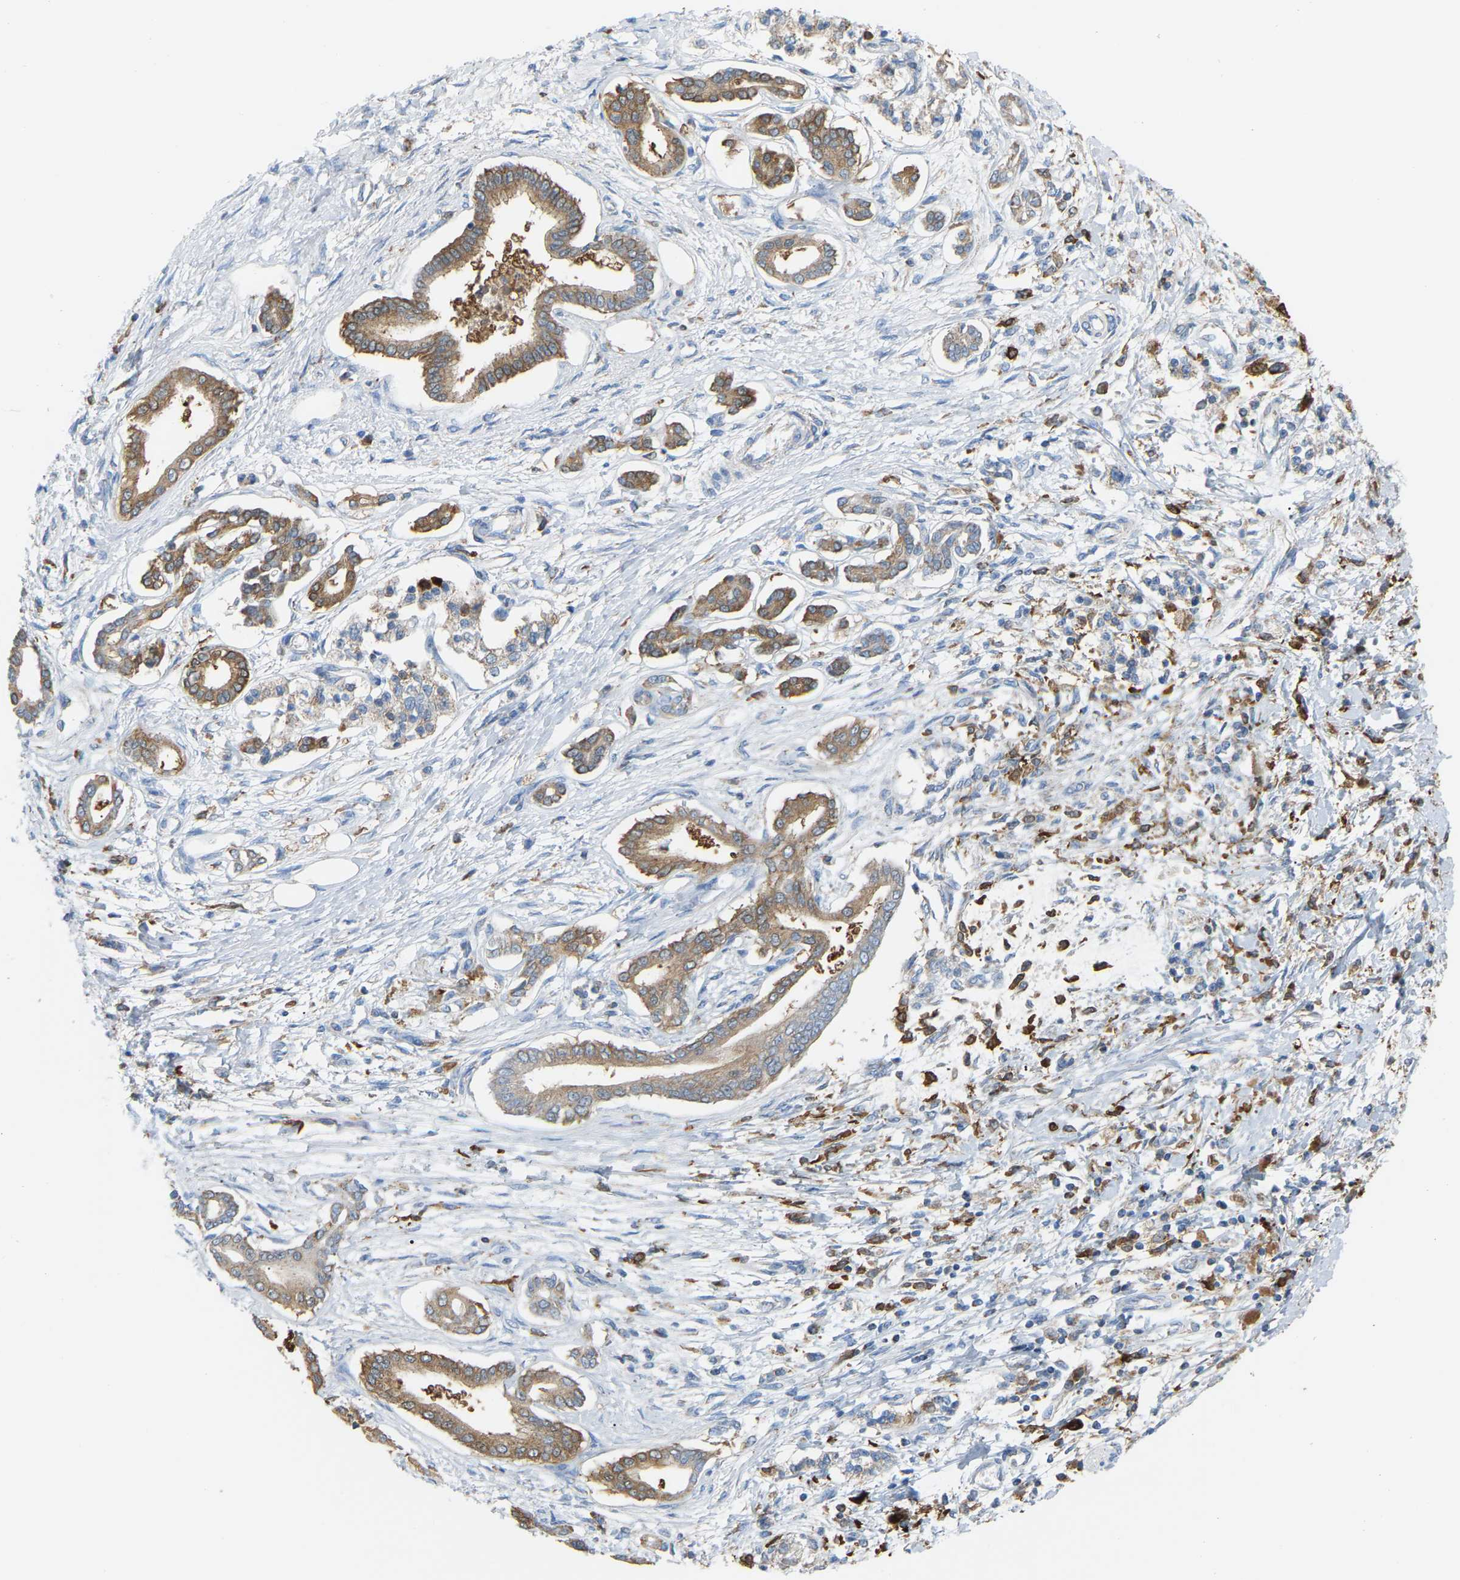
{"staining": {"intensity": "moderate", "quantity": ">75%", "location": "cytoplasmic/membranous"}, "tissue": "pancreatic cancer", "cell_type": "Tumor cells", "image_type": "cancer", "snomed": [{"axis": "morphology", "description": "Adenocarcinoma, NOS"}, {"axis": "topography", "description": "Pancreas"}], "caption": "Protein expression analysis of human pancreatic cancer (adenocarcinoma) reveals moderate cytoplasmic/membranous staining in about >75% of tumor cells. The staining was performed using DAB, with brown indicating positive protein expression. Nuclei are stained blue with hematoxylin.", "gene": "CROT", "patient": {"sex": "male", "age": 56}}